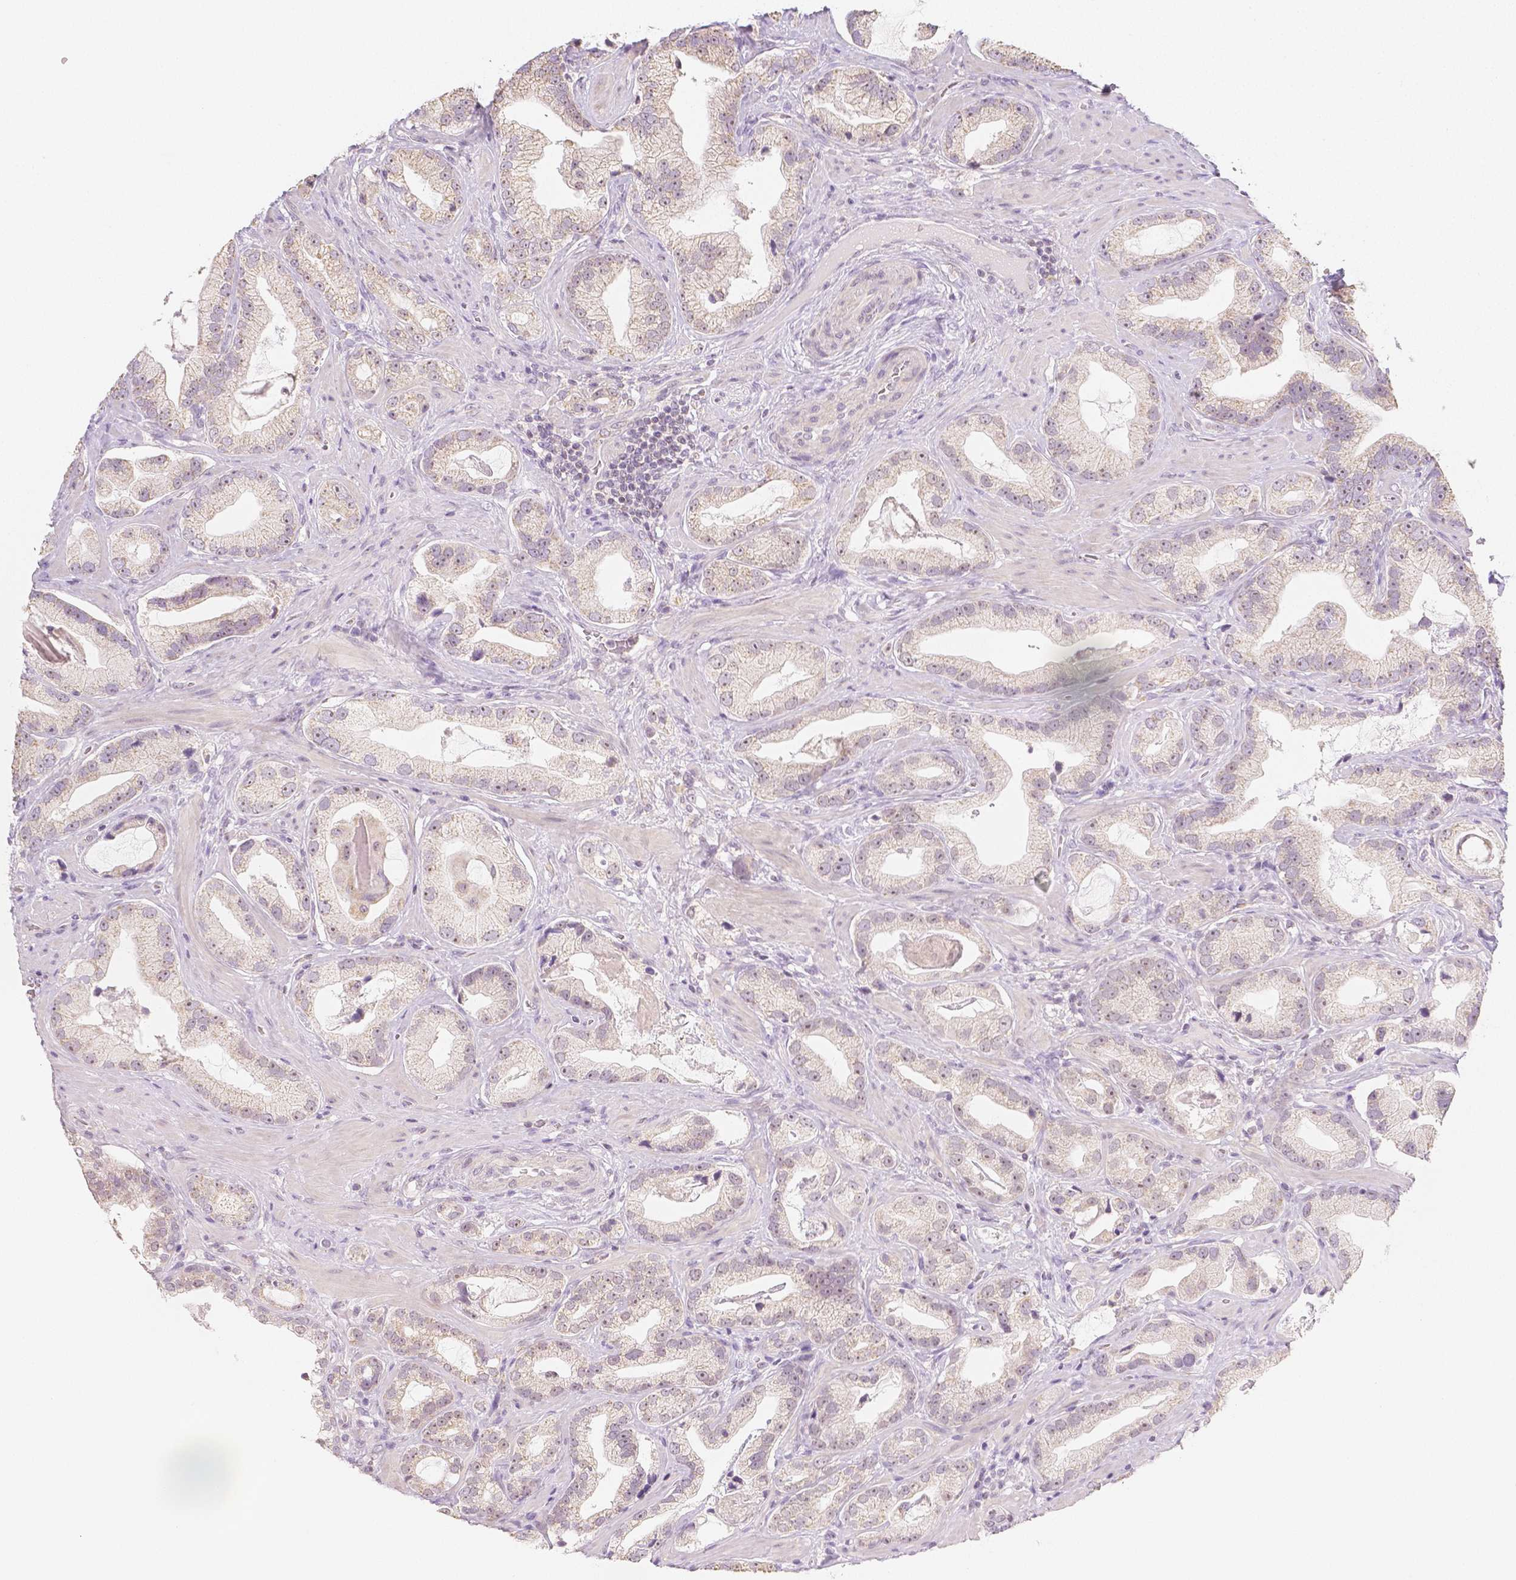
{"staining": {"intensity": "moderate", "quantity": ">75%", "location": "nuclear"}, "tissue": "prostate cancer", "cell_type": "Tumor cells", "image_type": "cancer", "snomed": [{"axis": "morphology", "description": "Adenocarcinoma, Low grade"}, {"axis": "topography", "description": "Prostate"}], "caption": "Prostate cancer (adenocarcinoma (low-grade)) tissue displays moderate nuclear expression in approximately >75% of tumor cells", "gene": "NVL", "patient": {"sex": "male", "age": 62}}